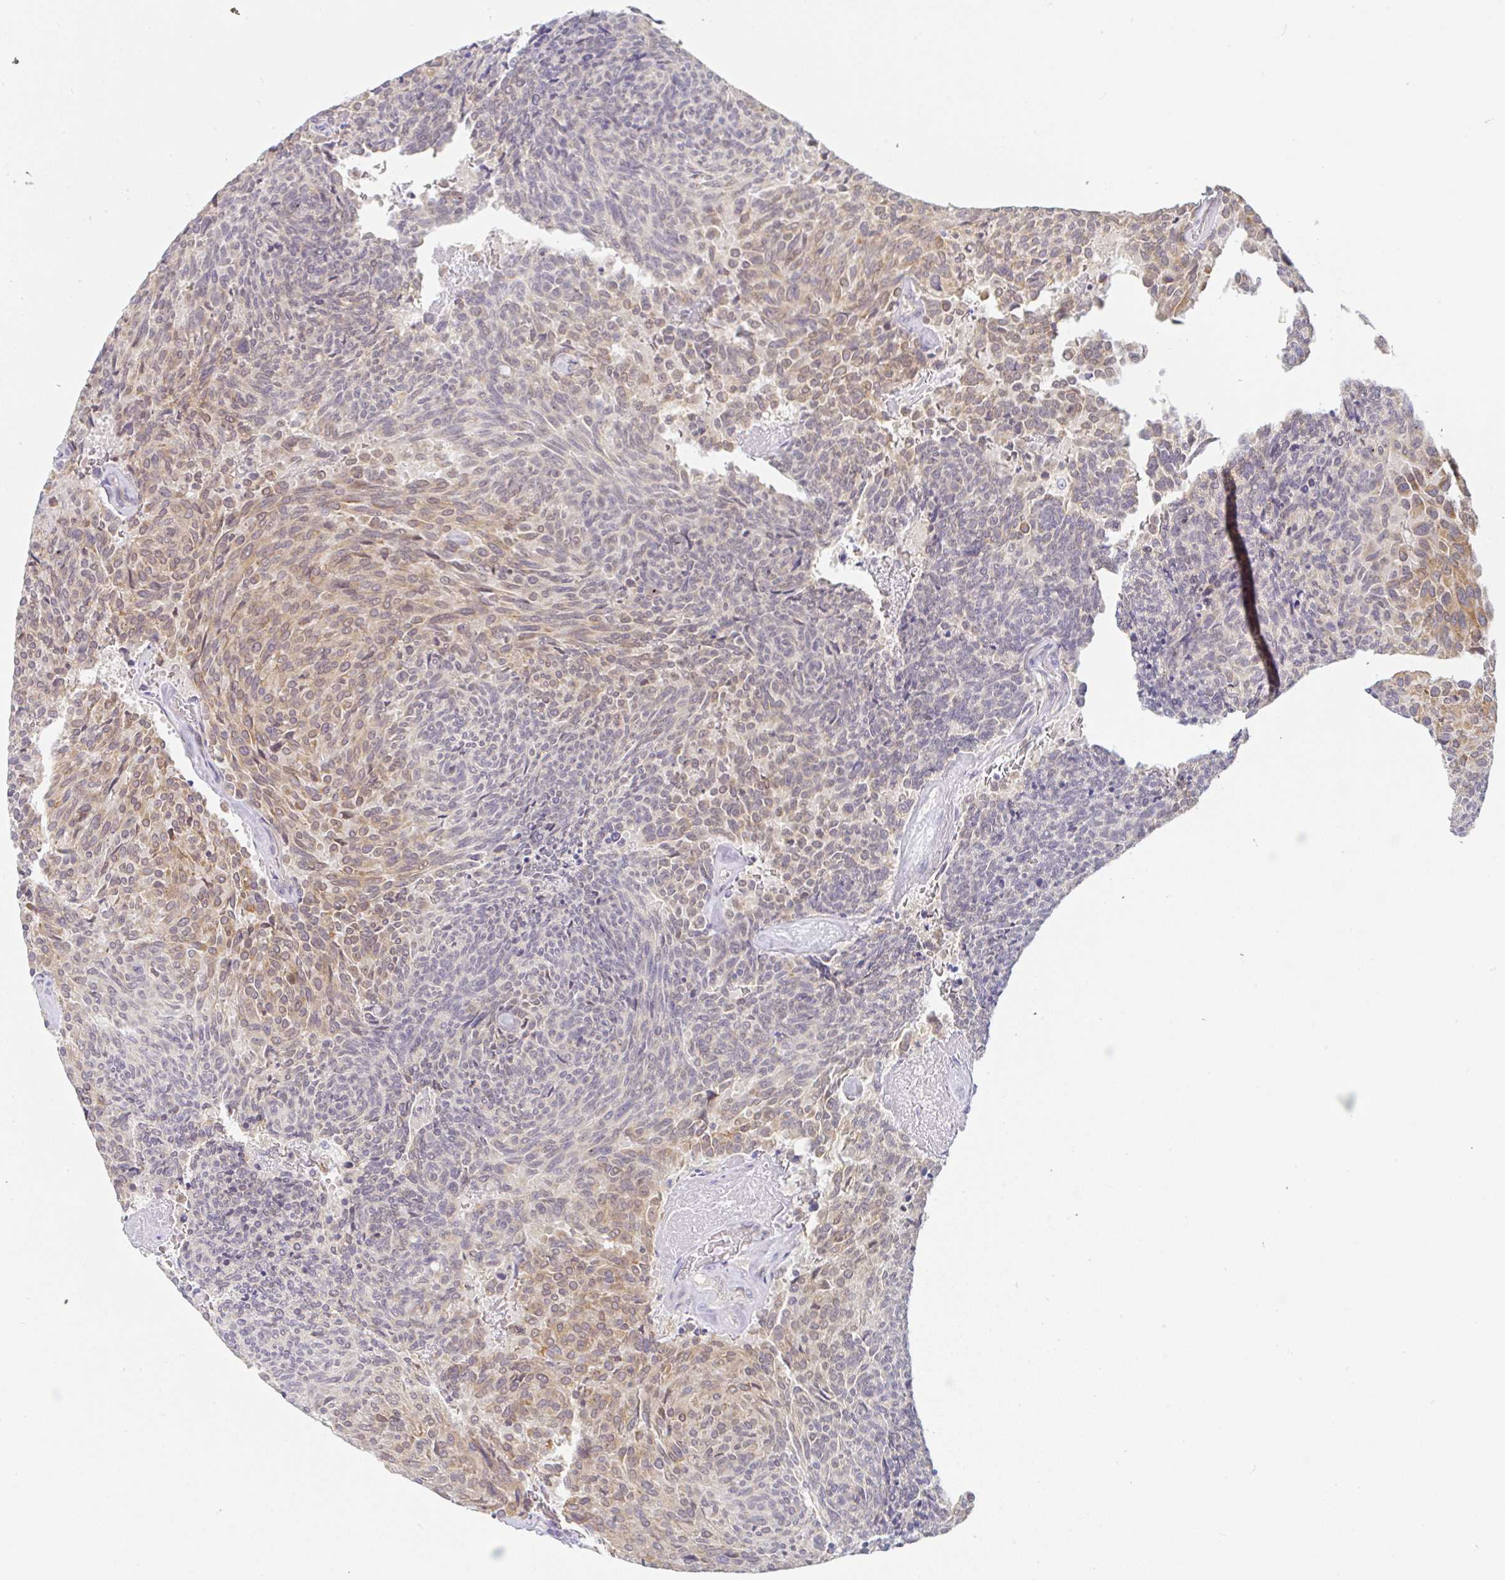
{"staining": {"intensity": "moderate", "quantity": "25%-75%", "location": "cytoplasmic/membranous"}, "tissue": "carcinoid", "cell_type": "Tumor cells", "image_type": "cancer", "snomed": [{"axis": "morphology", "description": "Carcinoid, malignant, NOS"}, {"axis": "topography", "description": "Pancreas"}], "caption": "Protein expression analysis of malignant carcinoid demonstrates moderate cytoplasmic/membranous expression in about 25%-75% of tumor cells.", "gene": "DERL2", "patient": {"sex": "female", "age": 54}}